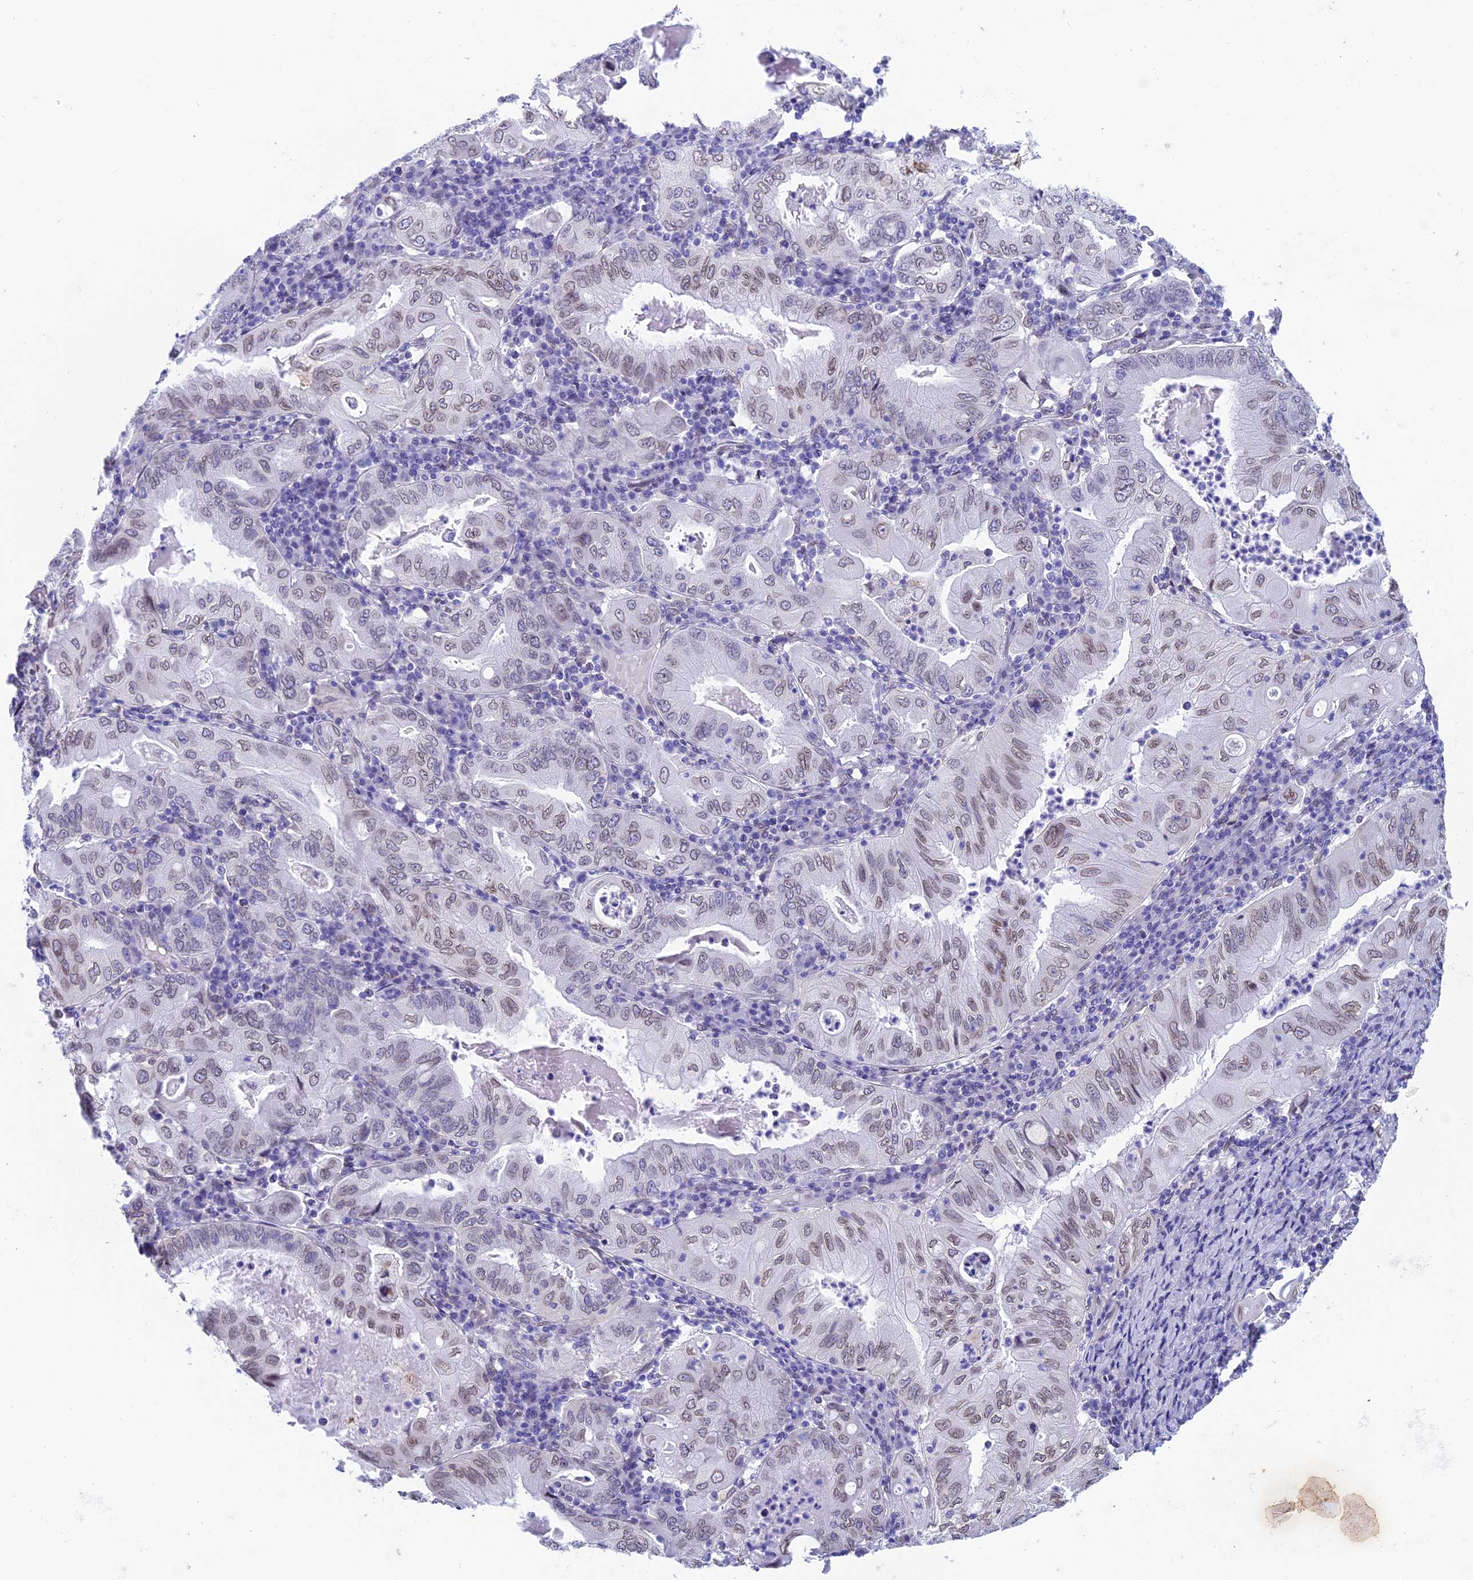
{"staining": {"intensity": "weak", "quantity": "25%-75%", "location": "cytoplasmic/membranous,nuclear"}, "tissue": "stomach cancer", "cell_type": "Tumor cells", "image_type": "cancer", "snomed": [{"axis": "morphology", "description": "Normal tissue, NOS"}, {"axis": "morphology", "description": "Adenocarcinoma, NOS"}, {"axis": "topography", "description": "Esophagus"}, {"axis": "topography", "description": "Stomach, upper"}, {"axis": "topography", "description": "Peripheral nerve tissue"}], "caption": "A brown stain labels weak cytoplasmic/membranous and nuclear expression of a protein in stomach cancer tumor cells. Nuclei are stained in blue.", "gene": "TMPRSS7", "patient": {"sex": "male", "age": 62}}